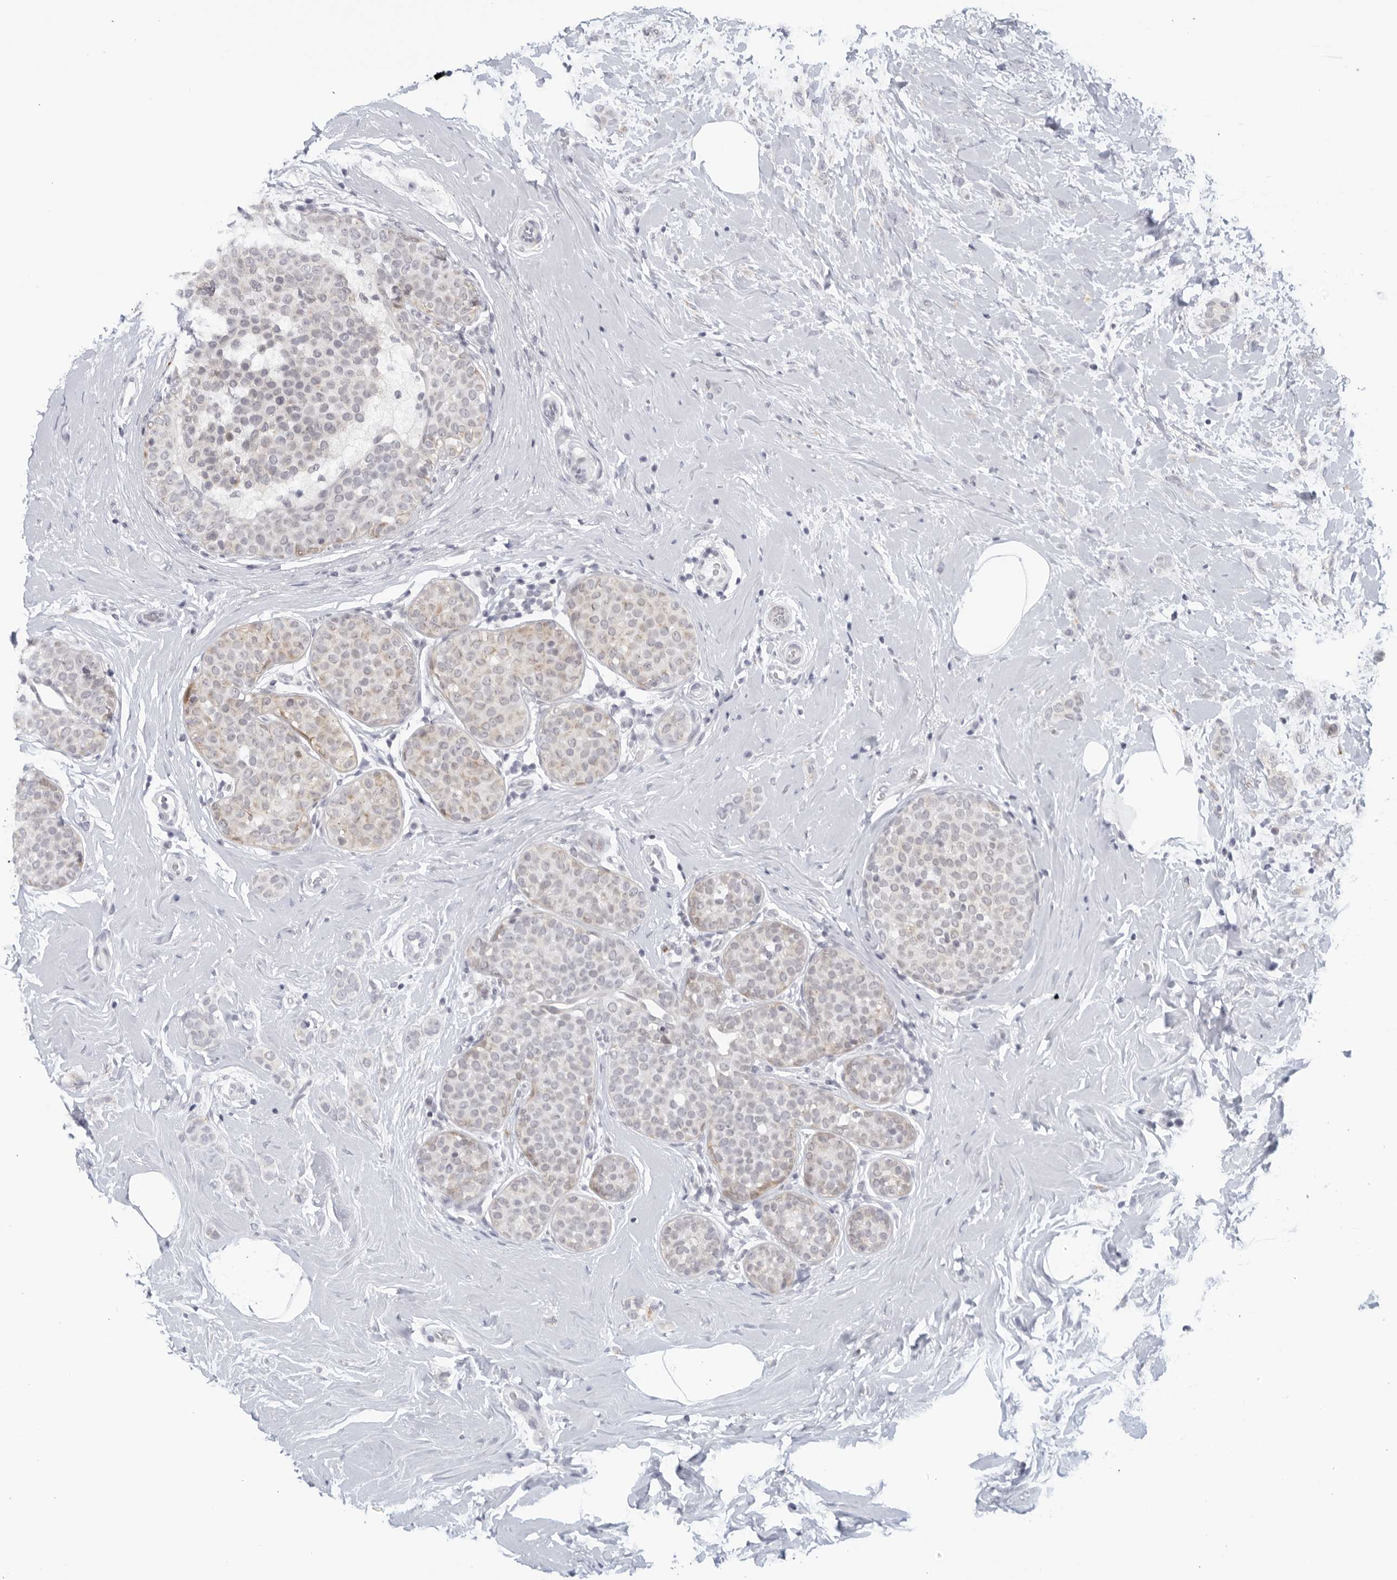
{"staining": {"intensity": "negative", "quantity": "none", "location": "none"}, "tissue": "breast cancer", "cell_type": "Tumor cells", "image_type": "cancer", "snomed": [{"axis": "morphology", "description": "Lobular carcinoma, in situ"}, {"axis": "morphology", "description": "Lobular carcinoma"}, {"axis": "topography", "description": "Breast"}], "caption": "Tumor cells show no significant protein expression in breast cancer.", "gene": "WDTC1", "patient": {"sex": "female", "age": 41}}